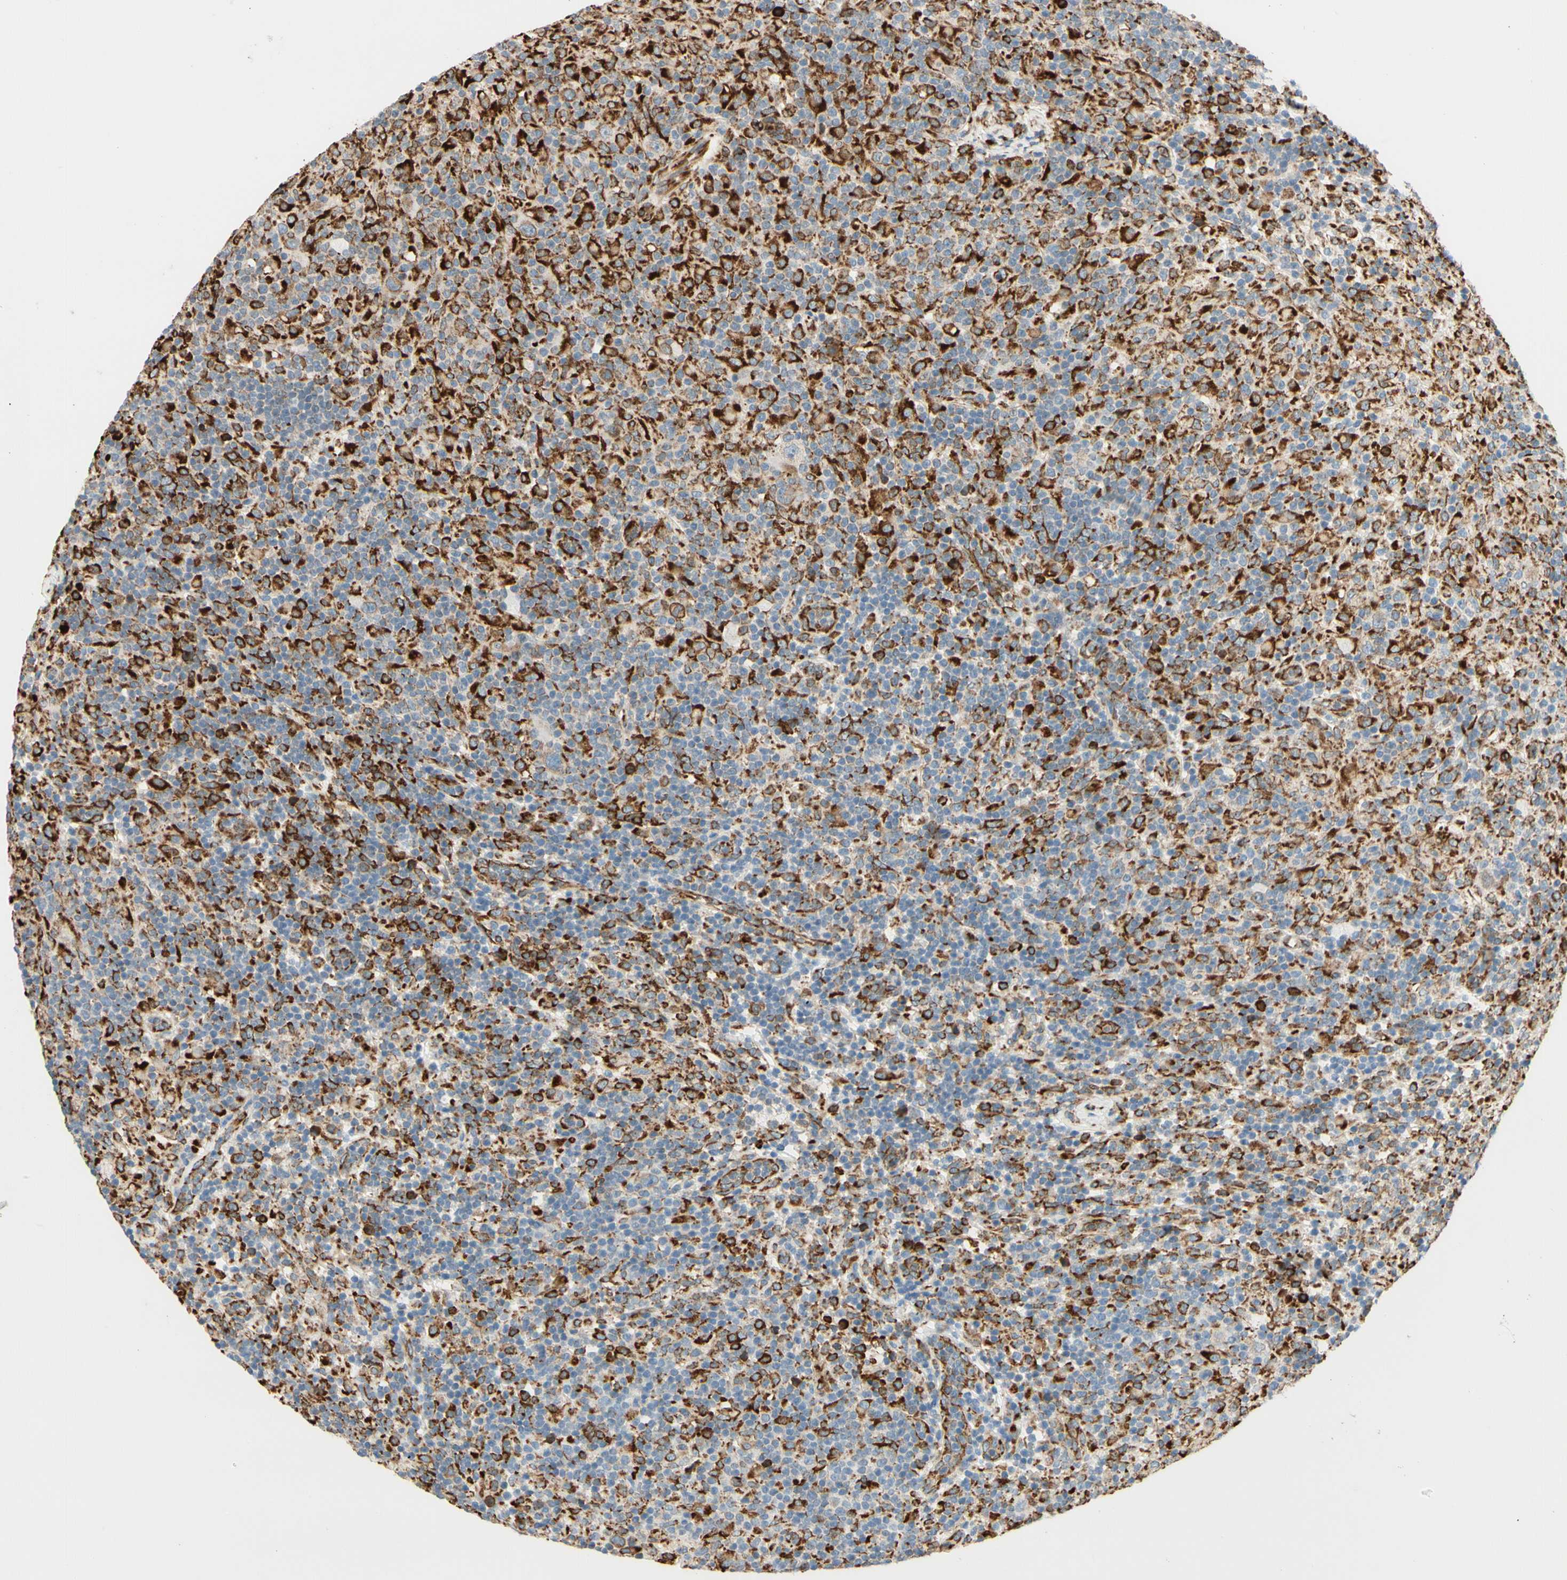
{"staining": {"intensity": "moderate", "quantity": ">75%", "location": "cytoplasmic/membranous"}, "tissue": "lymphoma", "cell_type": "Tumor cells", "image_type": "cancer", "snomed": [{"axis": "morphology", "description": "Hodgkin's disease, NOS"}, {"axis": "topography", "description": "Lymph node"}], "caption": "Hodgkin's disease was stained to show a protein in brown. There is medium levels of moderate cytoplasmic/membranous expression in approximately >75% of tumor cells.", "gene": "RRBP1", "patient": {"sex": "male", "age": 70}}